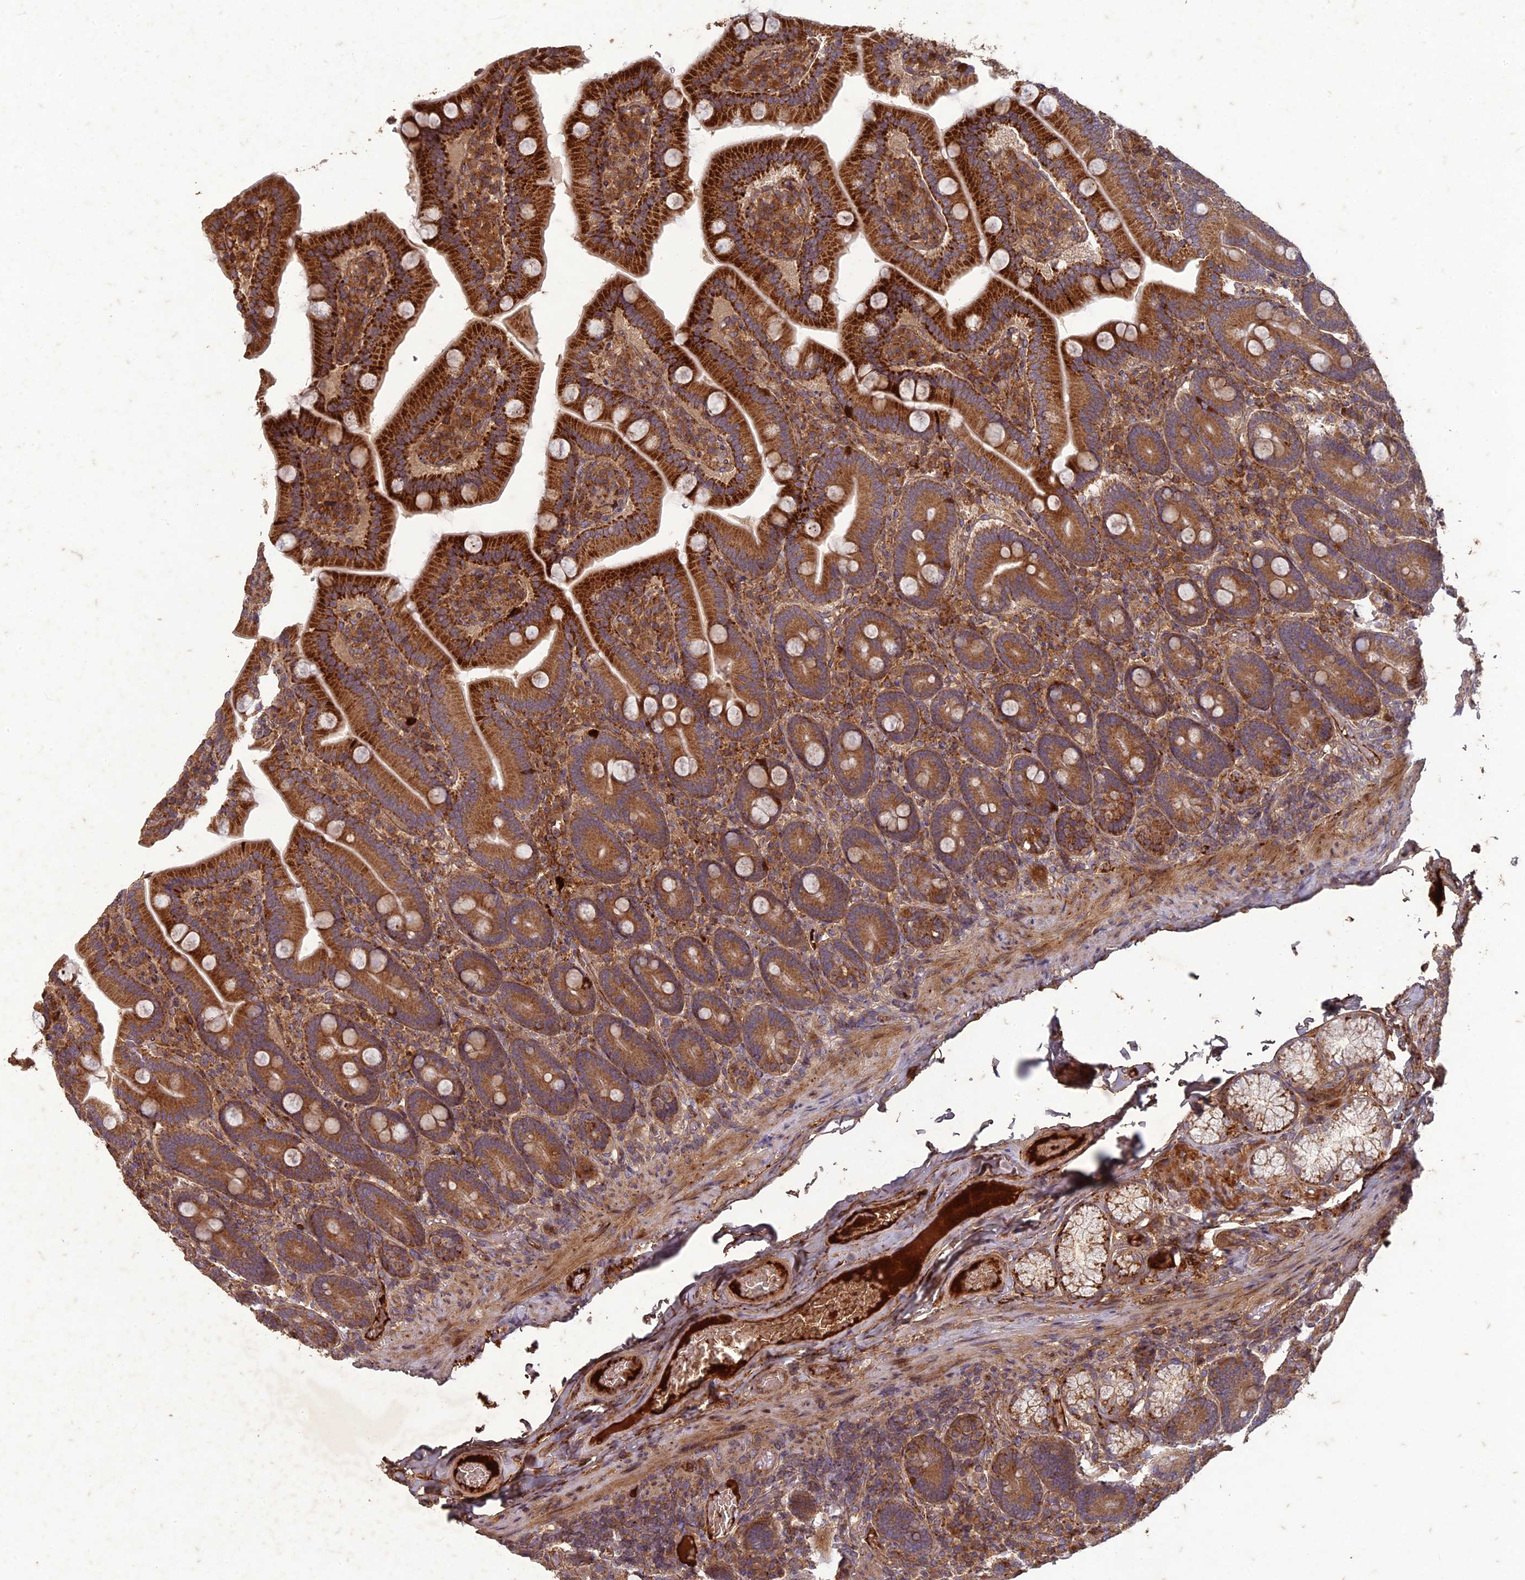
{"staining": {"intensity": "strong", "quantity": ">75%", "location": "cytoplasmic/membranous"}, "tissue": "duodenum", "cell_type": "Glandular cells", "image_type": "normal", "snomed": [{"axis": "morphology", "description": "Normal tissue, NOS"}, {"axis": "topography", "description": "Duodenum"}], "caption": "Immunohistochemical staining of normal duodenum demonstrates >75% levels of strong cytoplasmic/membranous protein positivity in approximately >75% of glandular cells.", "gene": "TCF25", "patient": {"sex": "female", "age": 62}}